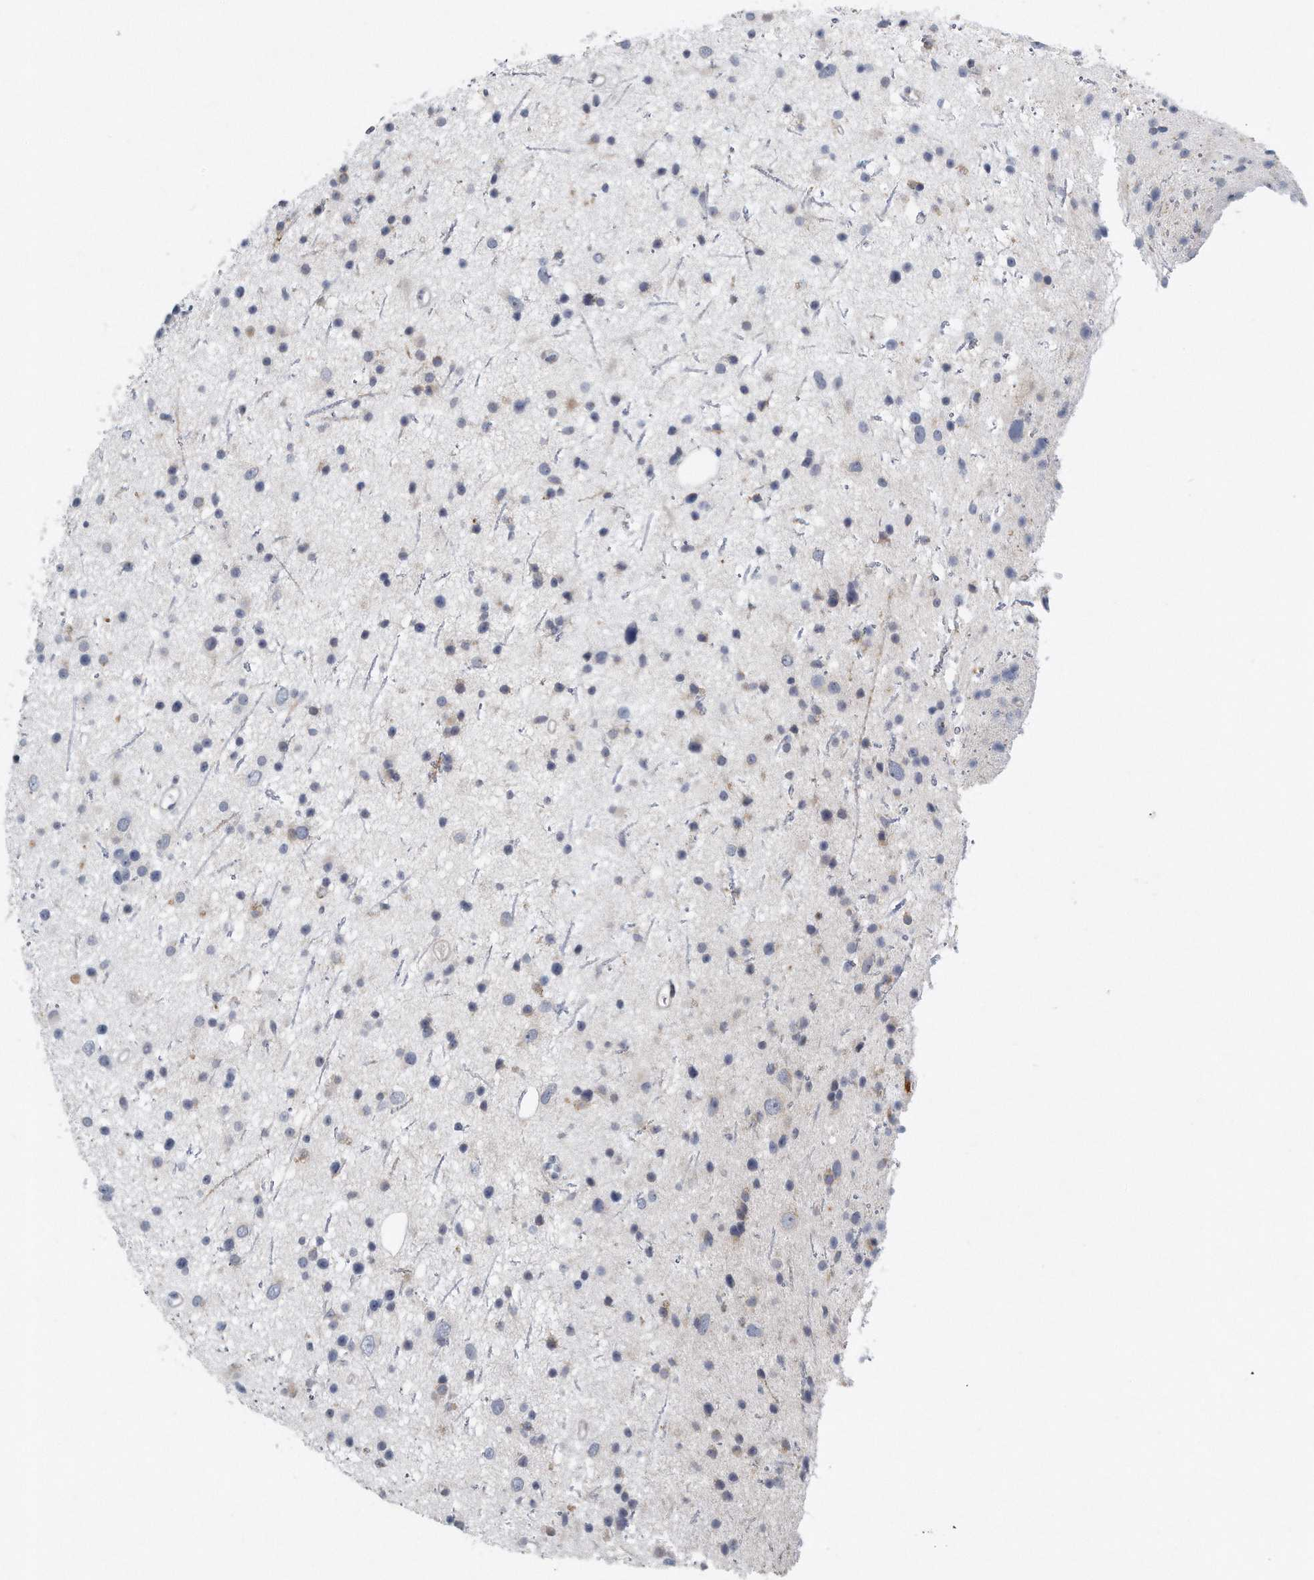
{"staining": {"intensity": "negative", "quantity": "none", "location": "none"}, "tissue": "glioma", "cell_type": "Tumor cells", "image_type": "cancer", "snomed": [{"axis": "morphology", "description": "Glioma, malignant, Low grade"}, {"axis": "topography", "description": "Cerebral cortex"}], "caption": "This is an immunohistochemistry histopathology image of malignant glioma (low-grade). There is no staining in tumor cells.", "gene": "VLDLR", "patient": {"sex": "female", "age": 39}}